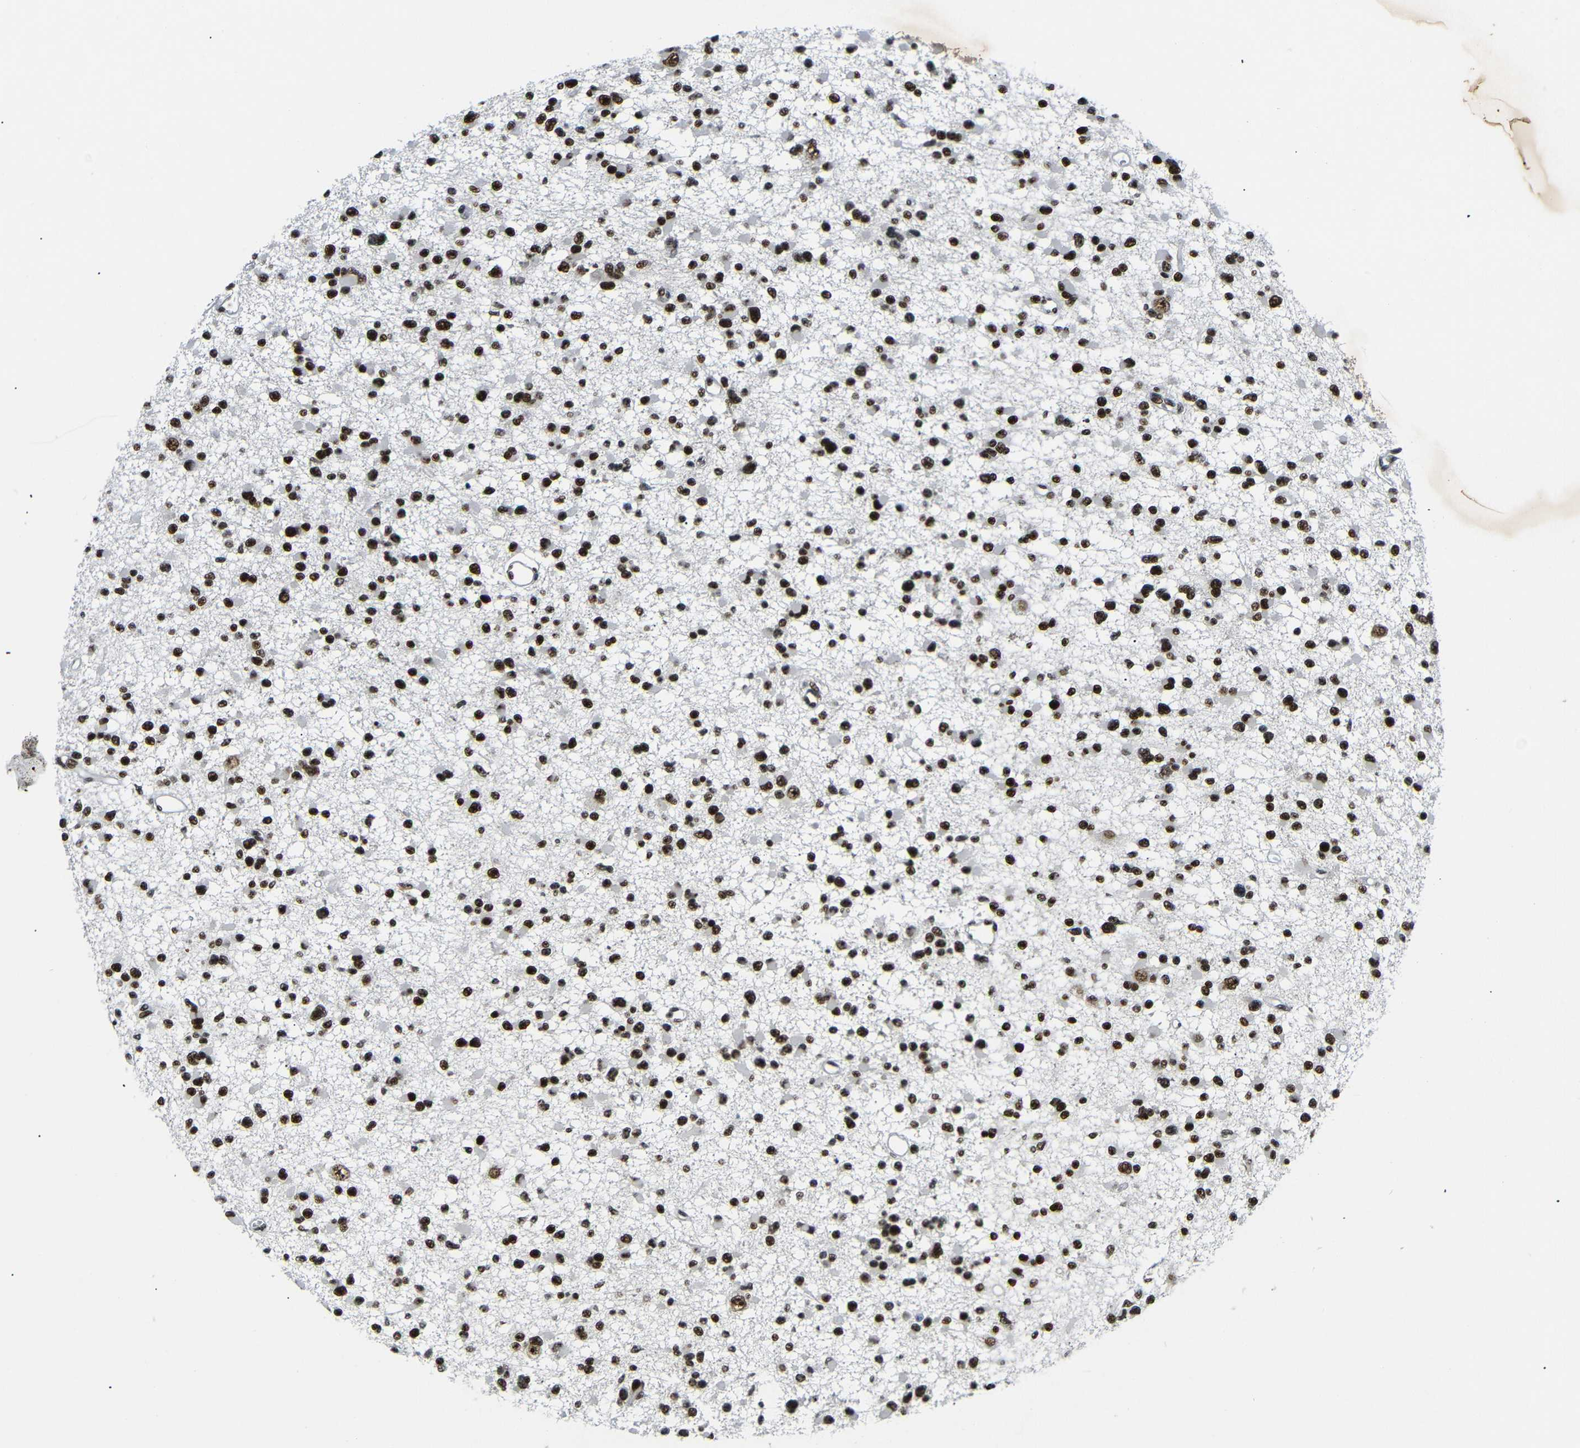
{"staining": {"intensity": "strong", "quantity": ">75%", "location": "nuclear"}, "tissue": "glioma", "cell_type": "Tumor cells", "image_type": "cancer", "snomed": [{"axis": "morphology", "description": "Glioma, malignant, Low grade"}, {"axis": "topography", "description": "Brain"}], "caption": "There is high levels of strong nuclear expression in tumor cells of low-grade glioma (malignant), as demonstrated by immunohistochemical staining (brown color).", "gene": "SETDB2", "patient": {"sex": "female", "age": 22}}